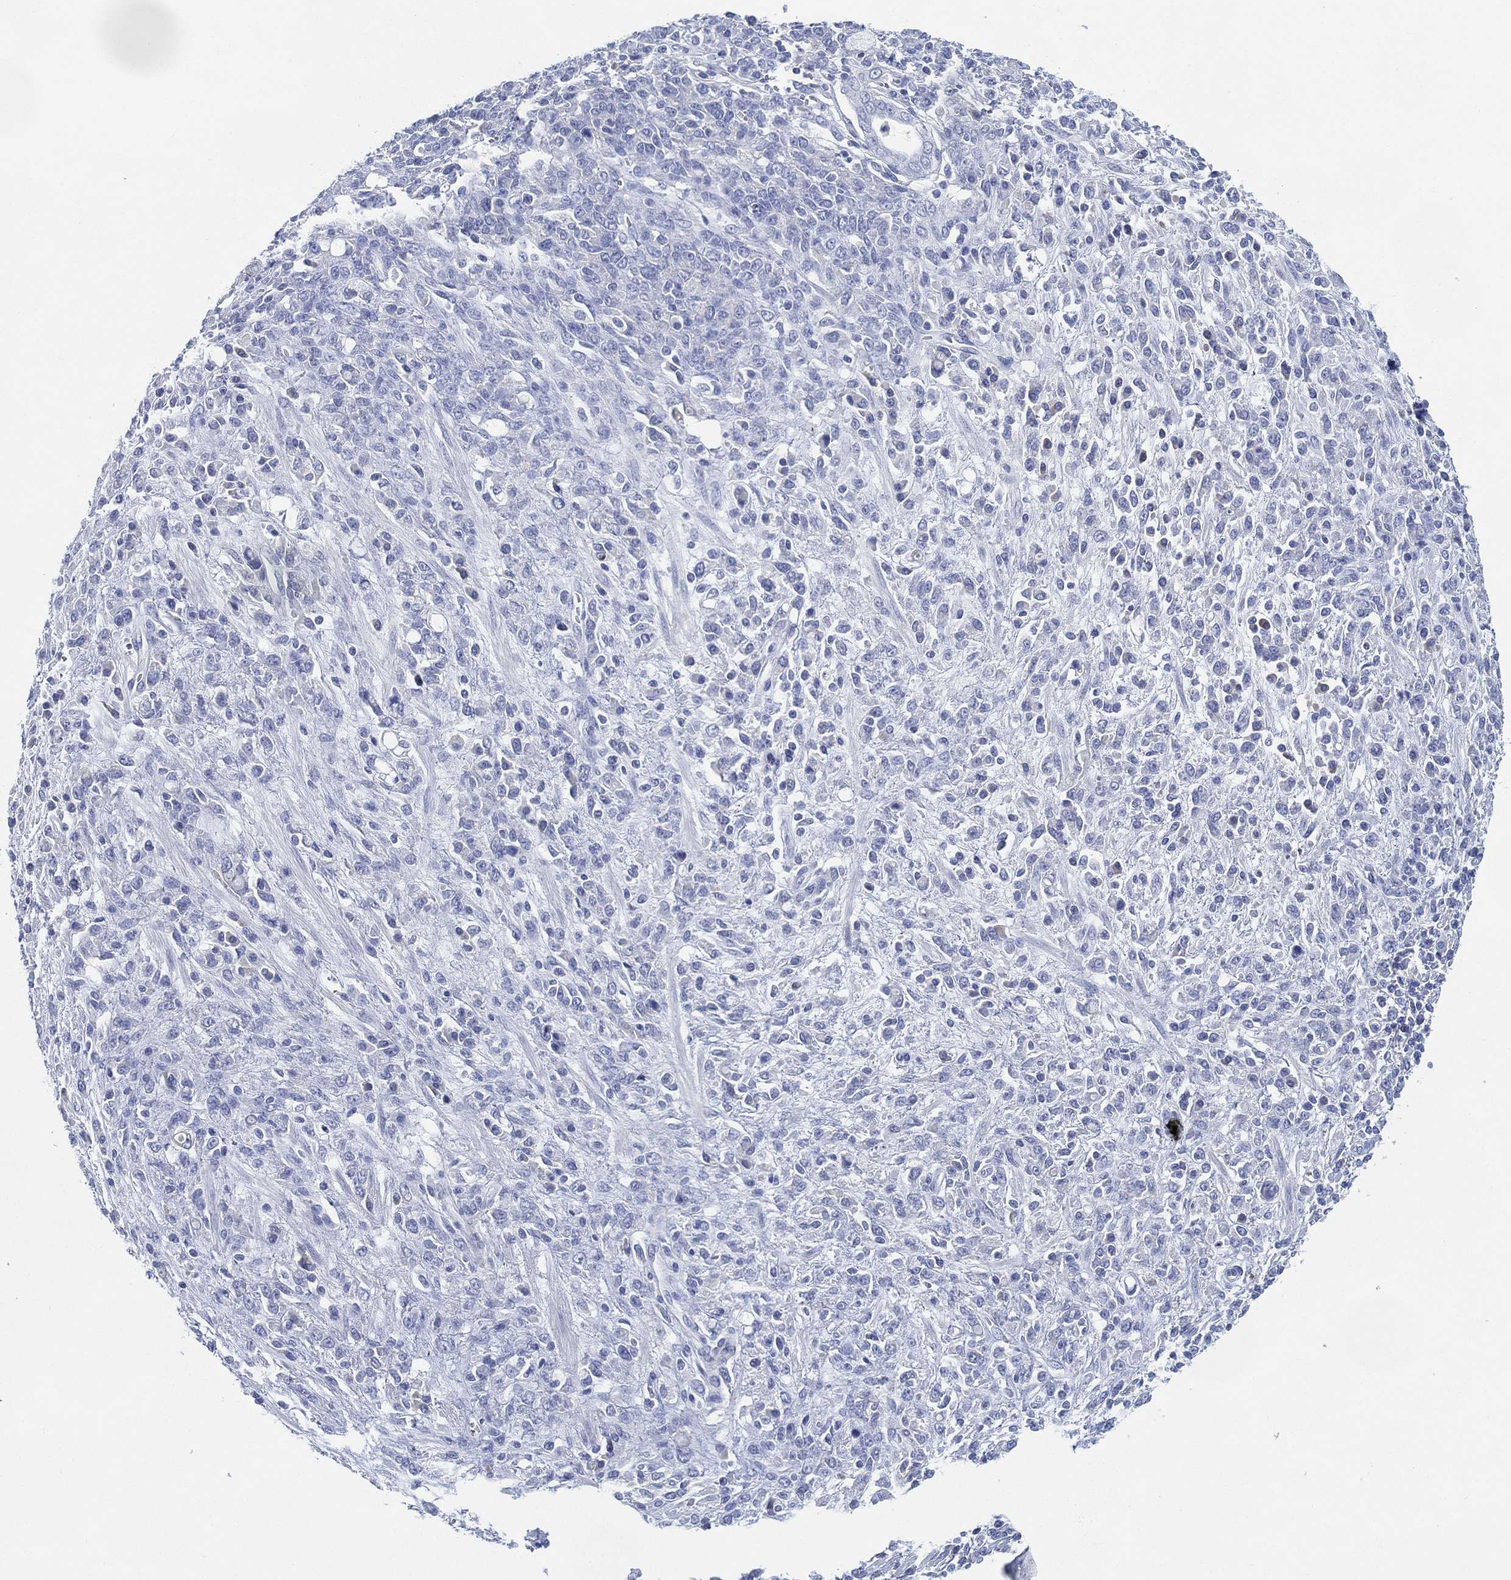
{"staining": {"intensity": "negative", "quantity": "none", "location": "none"}, "tissue": "stomach cancer", "cell_type": "Tumor cells", "image_type": "cancer", "snomed": [{"axis": "morphology", "description": "Adenocarcinoma, NOS"}, {"axis": "topography", "description": "Stomach"}], "caption": "Immunohistochemistry histopathology image of neoplastic tissue: human stomach cancer stained with DAB exhibits no significant protein staining in tumor cells. (Immunohistochemistry (ihc), brightfield microscopy, high magnification).", "gene": "ADAD2", "patient": {"sex": "female", "age": 57}}